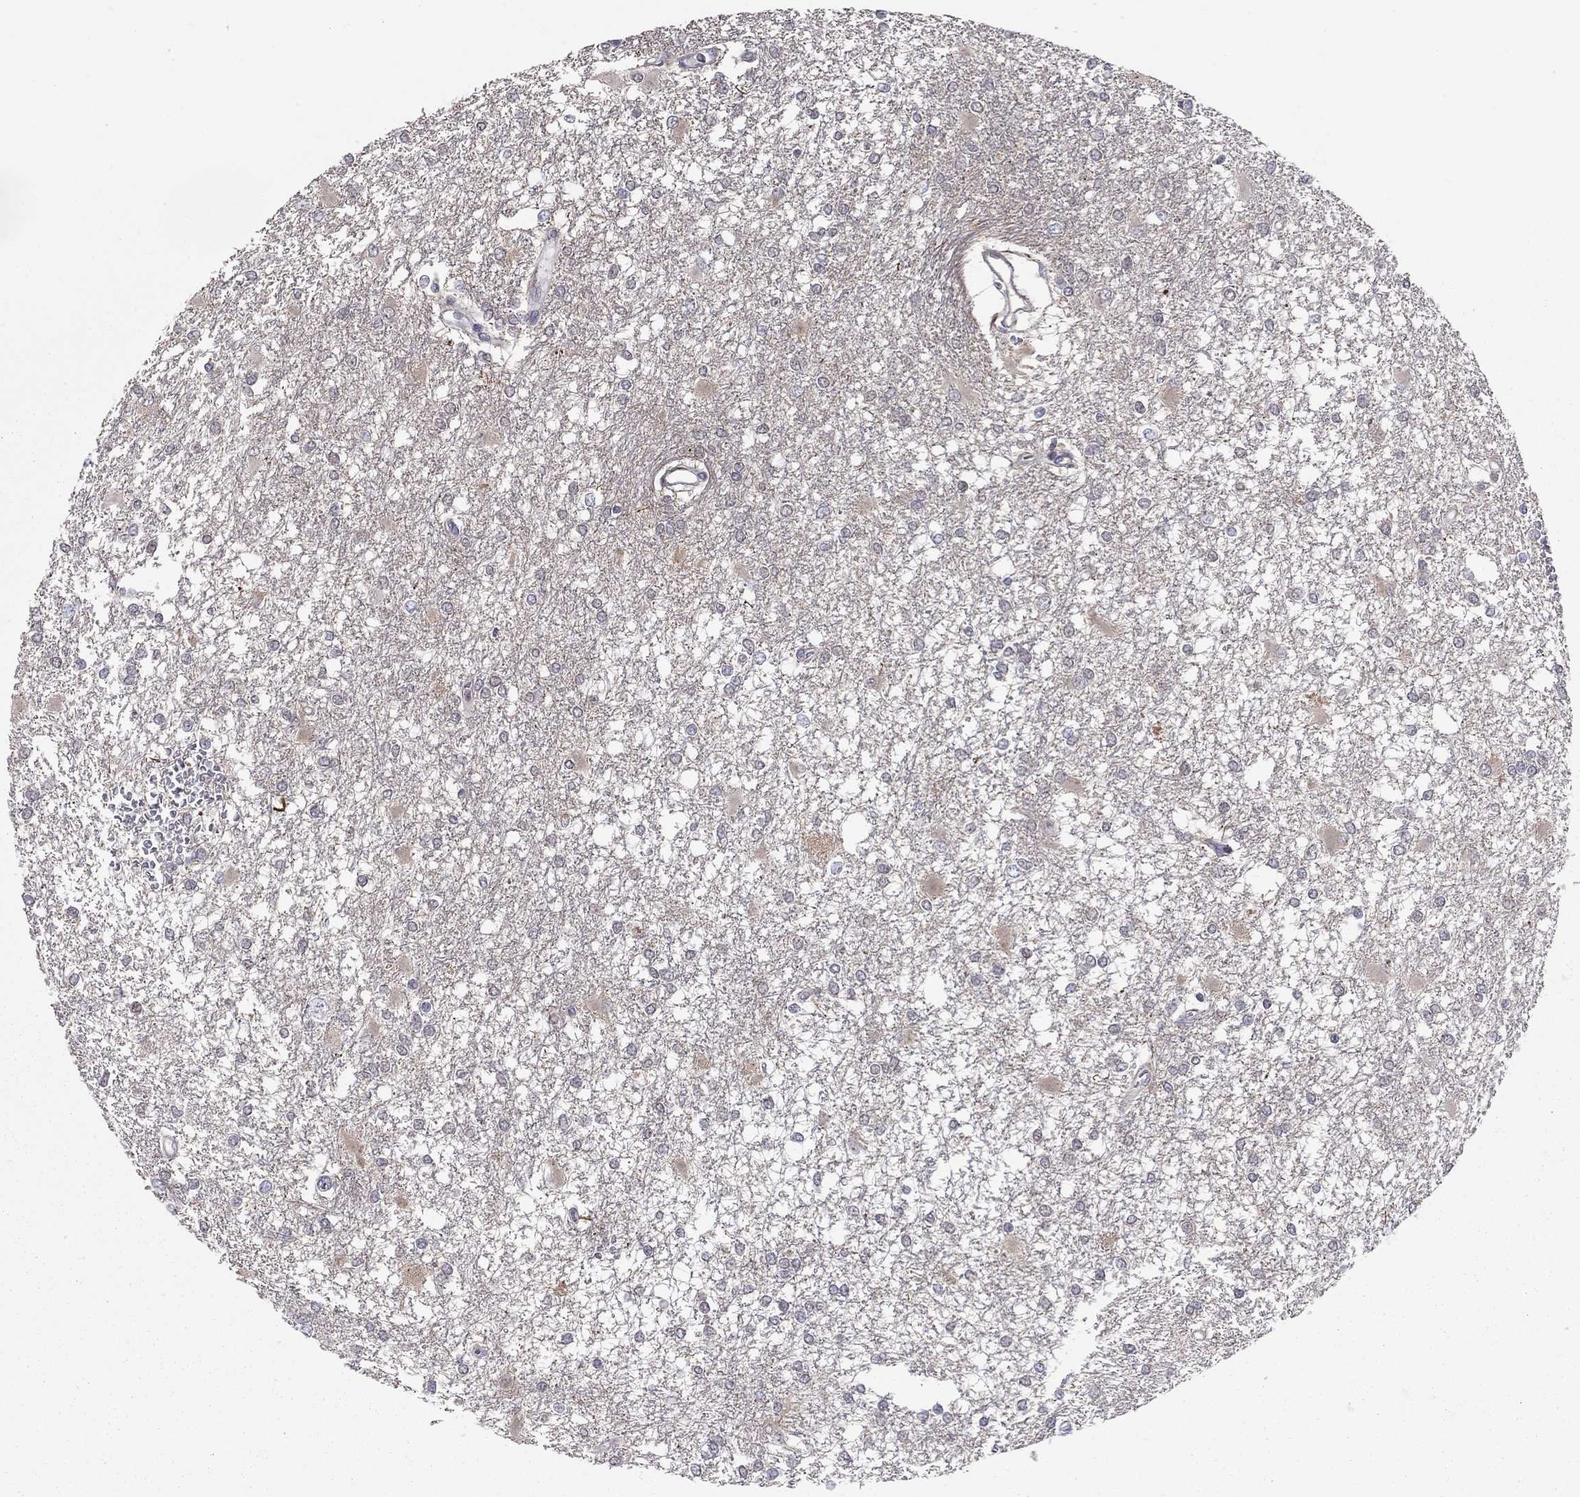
{"staining": {"intensity": "negative", "quantity": "none", "location": "none"}, "tissue": "glioma", "cell_type": "Tumor cells", "image_type": "cancer", "snomed": [{"axis": "morphology", "description": "Glioma, malignant, High grade"}, {"axis": "topography", "description": "Cerebral cortex"}], "caption": "IHC histopathology image of neoplastic tissue: high-grade glioma (malignant) stained with DAB displays no significant protein staining in tumor cells. (Immunohistochemistry (ihc), brightfield microscopy, high magnification).", "gene": "DUSP7", "patient": {"sex": "male", "age": 79}}